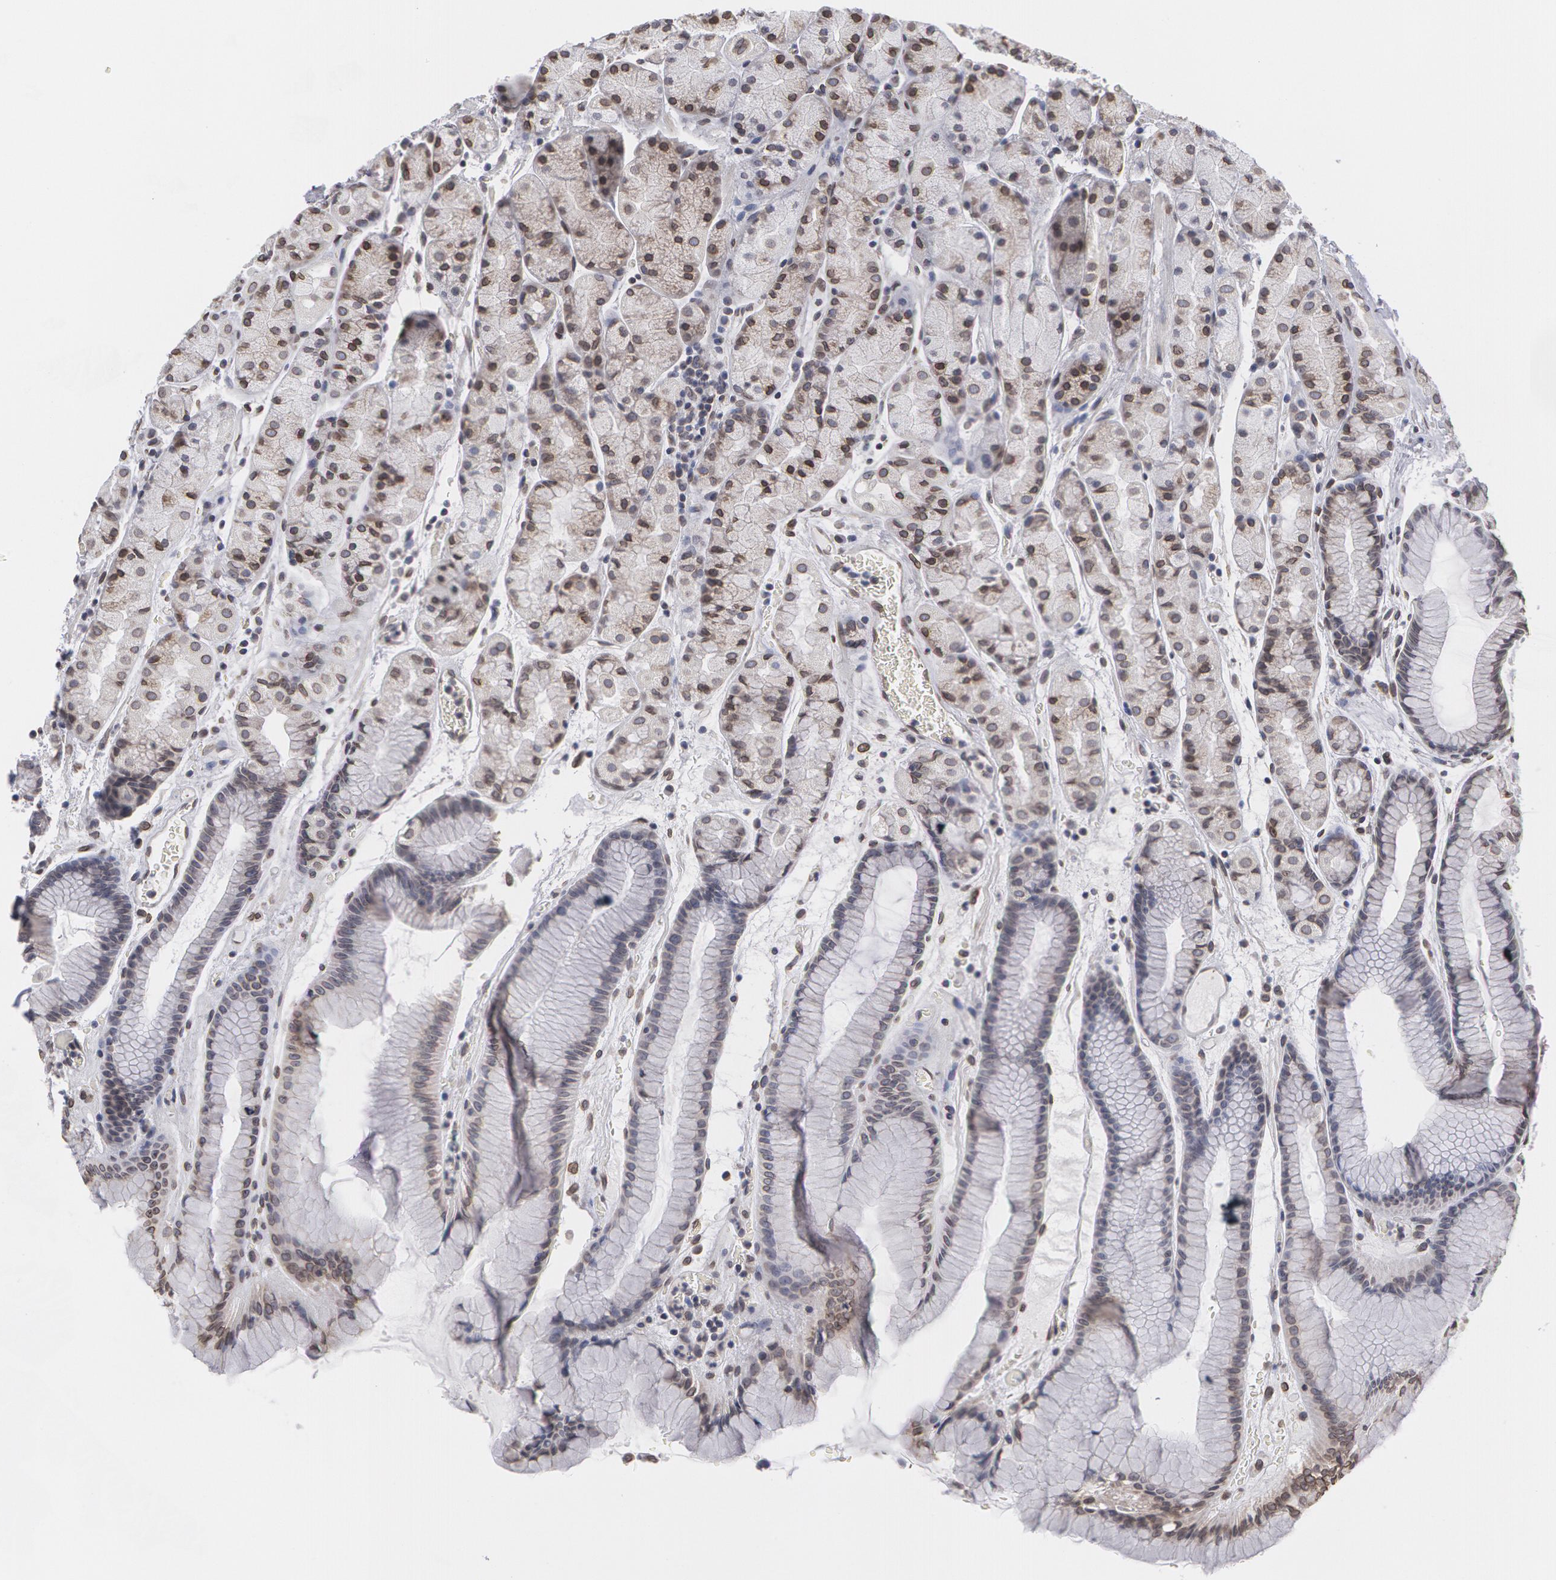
{"staining": {"intensity": "moderate", "quantity": ">75%", "location": "cytoplasmic/membranous,nuclear"}, "tissue": "stomach", "cell_type": "Glandular cells", "image_type": "normal", "snomed": [{"axis": "morphology", "description": "Normal tissue, NOS"}, {"axis": "topography", "description": "Stomach, upper"}], "caption": "Immunohistochemical staining of unremarkable stomach reveals medium levels of moderate cytoplasmic/membranous,nuclear staining in approximately >75% of glandular cells. The protein is shown in brown color, while the nuclei are stained blue.", "gene": "EMD", "patient": {"sex": "male", "age": 72}}